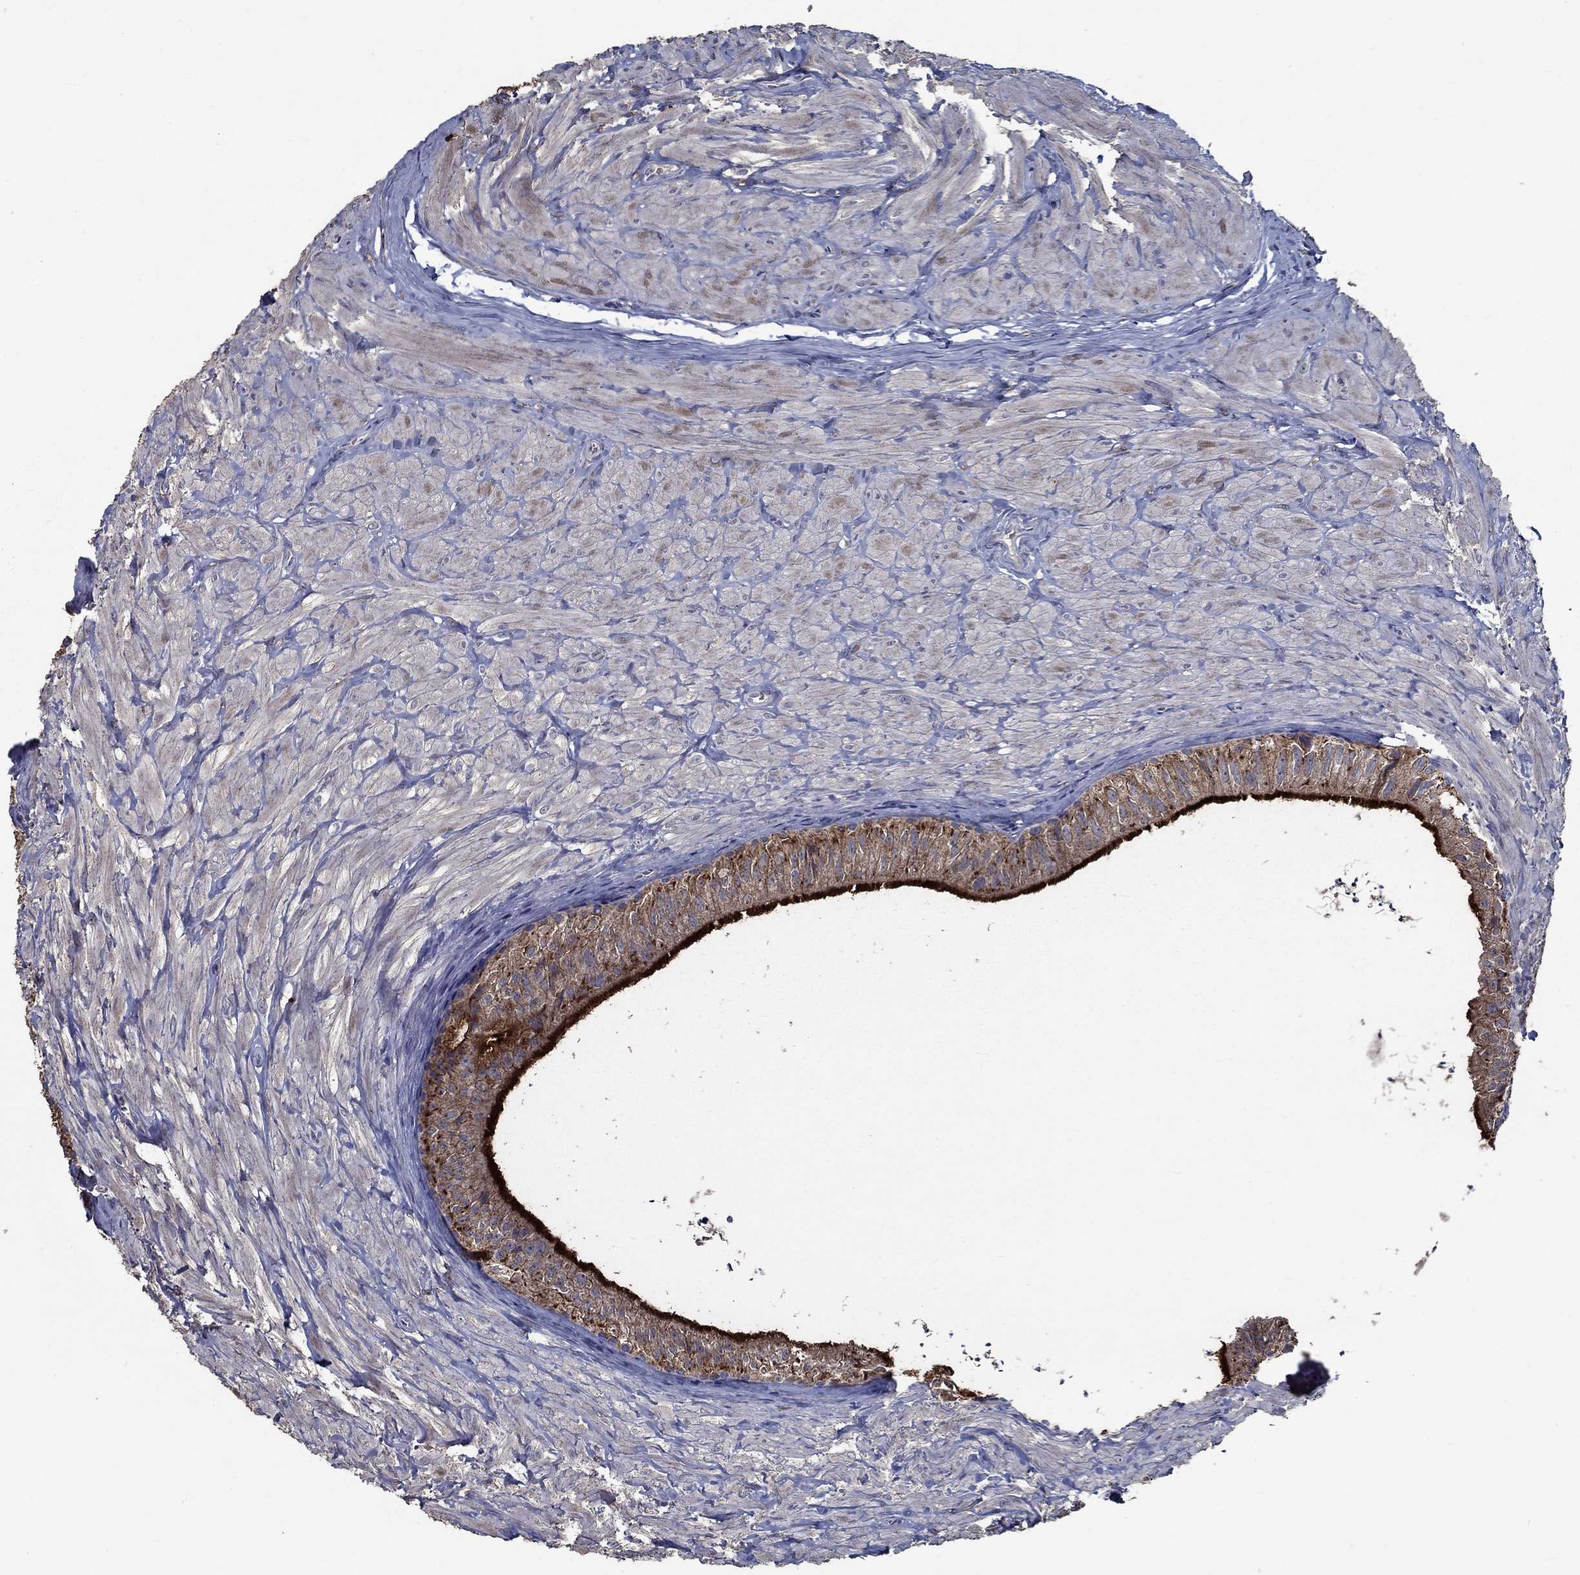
{"staining": {"intensity": "strong", "quantity": ">75%", "location": "cytoplasmic/membranous"}, "tissue": "epididymis", "cell_type": "Glandular cells", "image_type": "normal", "snomed": [{"axis": "morphology", "description": "Normal tissue, NOS"}, {"axis": "topography", "description": "Epididymis"}], "caption": "This is an image of immunohistochemistry (IHC) staining of benign epididymis, which shows strong expression in the cytoplasmic/membranous of glandular cells.", "gene": "SLC44A1", "patient": {"sex": "male", "age": 32}}